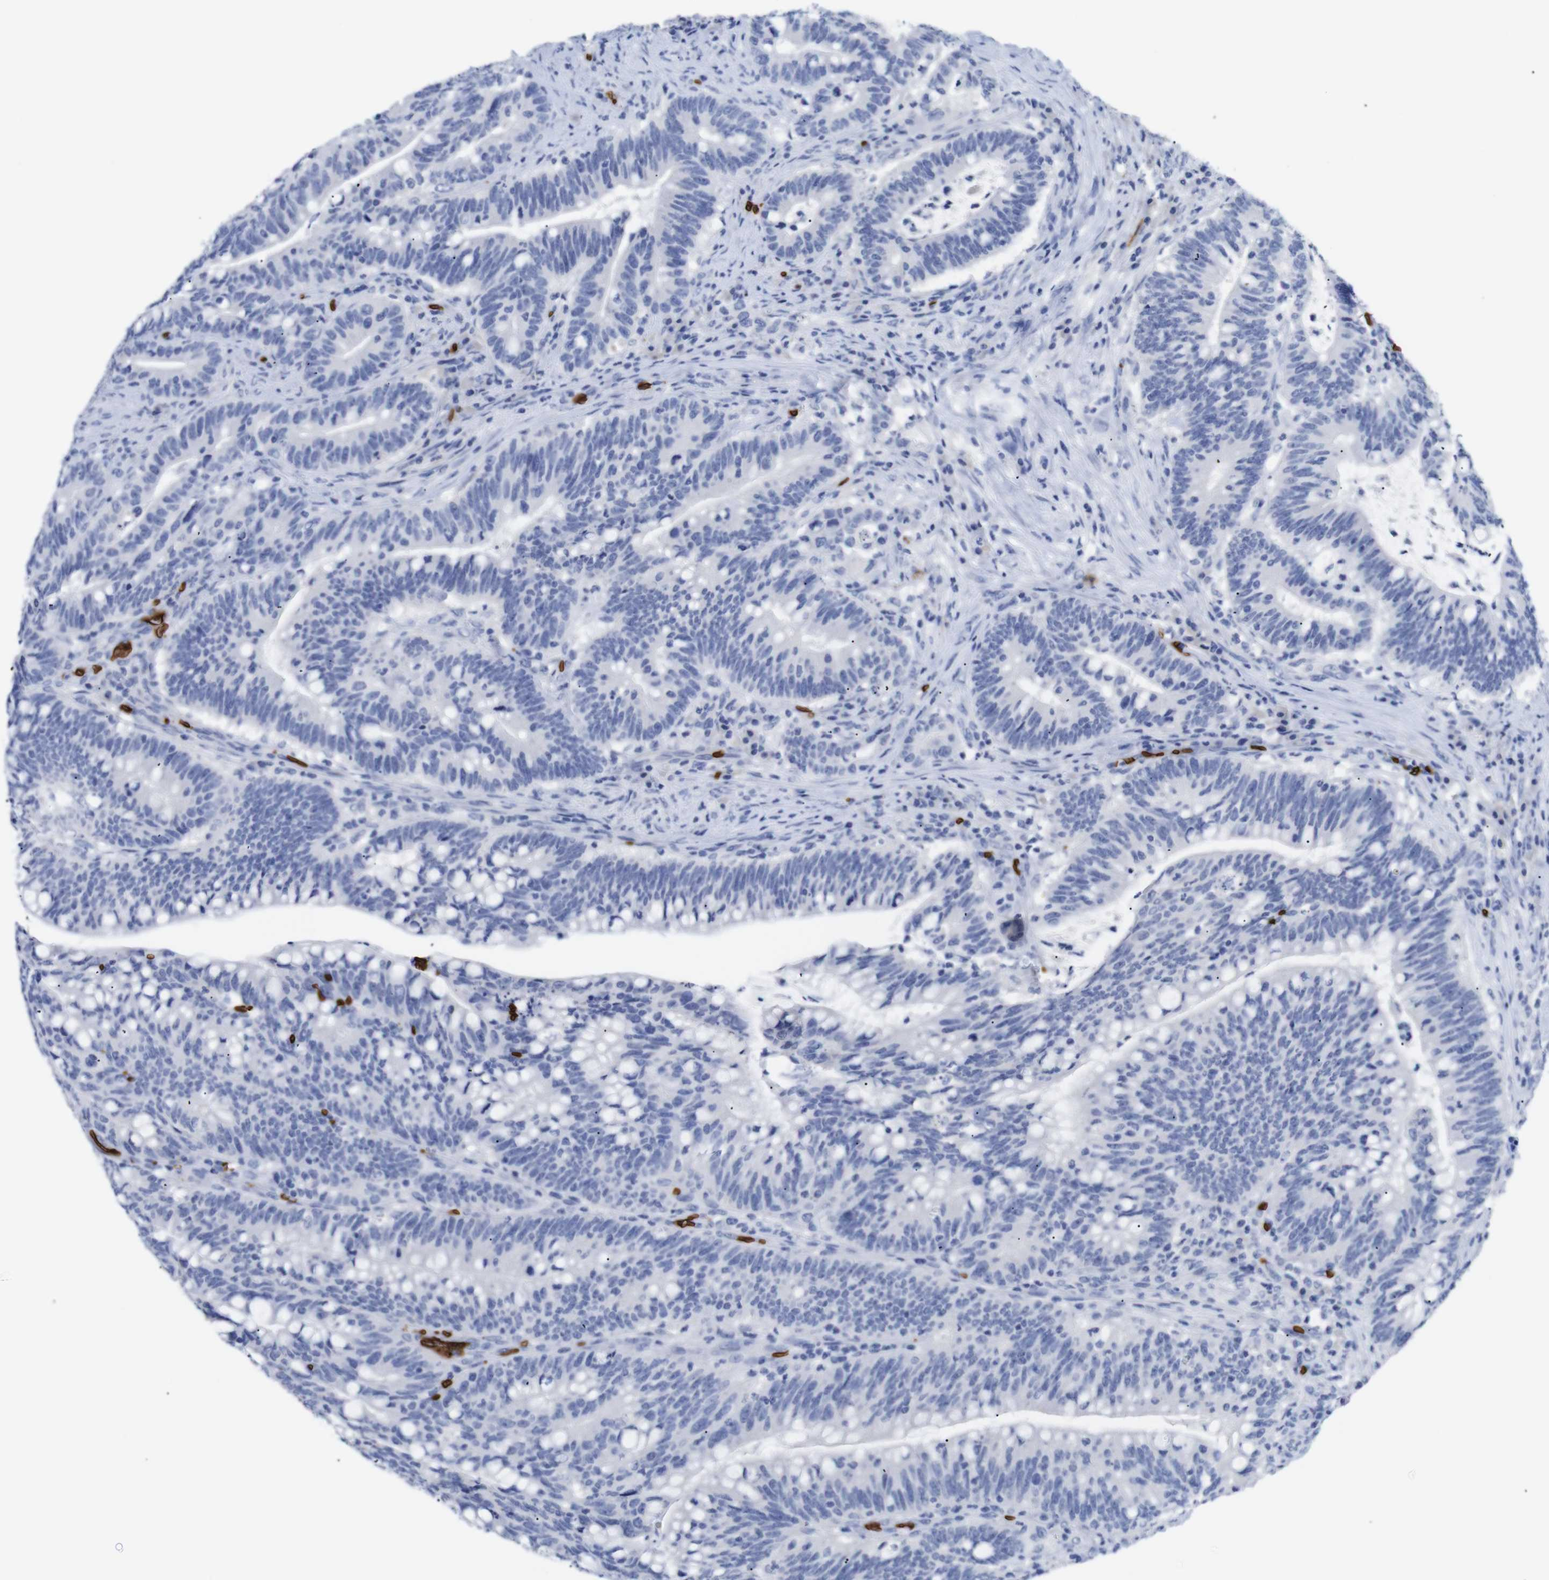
{"staining": {"intensity": "negative", "quantity": "none", "location": "none"}, "tissue": "colorectal cancer", "cell_type": "Tumor cells", "image_type": "cancer", "snomed": [{"axis": "morphology", "description": "Normal tissue, NOS"}, {"axis": "morphology", "description": "Adenocarcinoma, NOS"}, {"axis": "topography", "description": "Colon"}], "caption": "The immunohistochemistry (IHC) image has no significant positivity in tumor cells of colorectal adenocarcinoma tissue. (DAB (3,3'-diaminobenzidine) immunohistochemistry (IHC) visualized using brightfield microscopy, high magnification).", "gene": "S1PR2", "patient": {"sex": "female", "age": 66}}